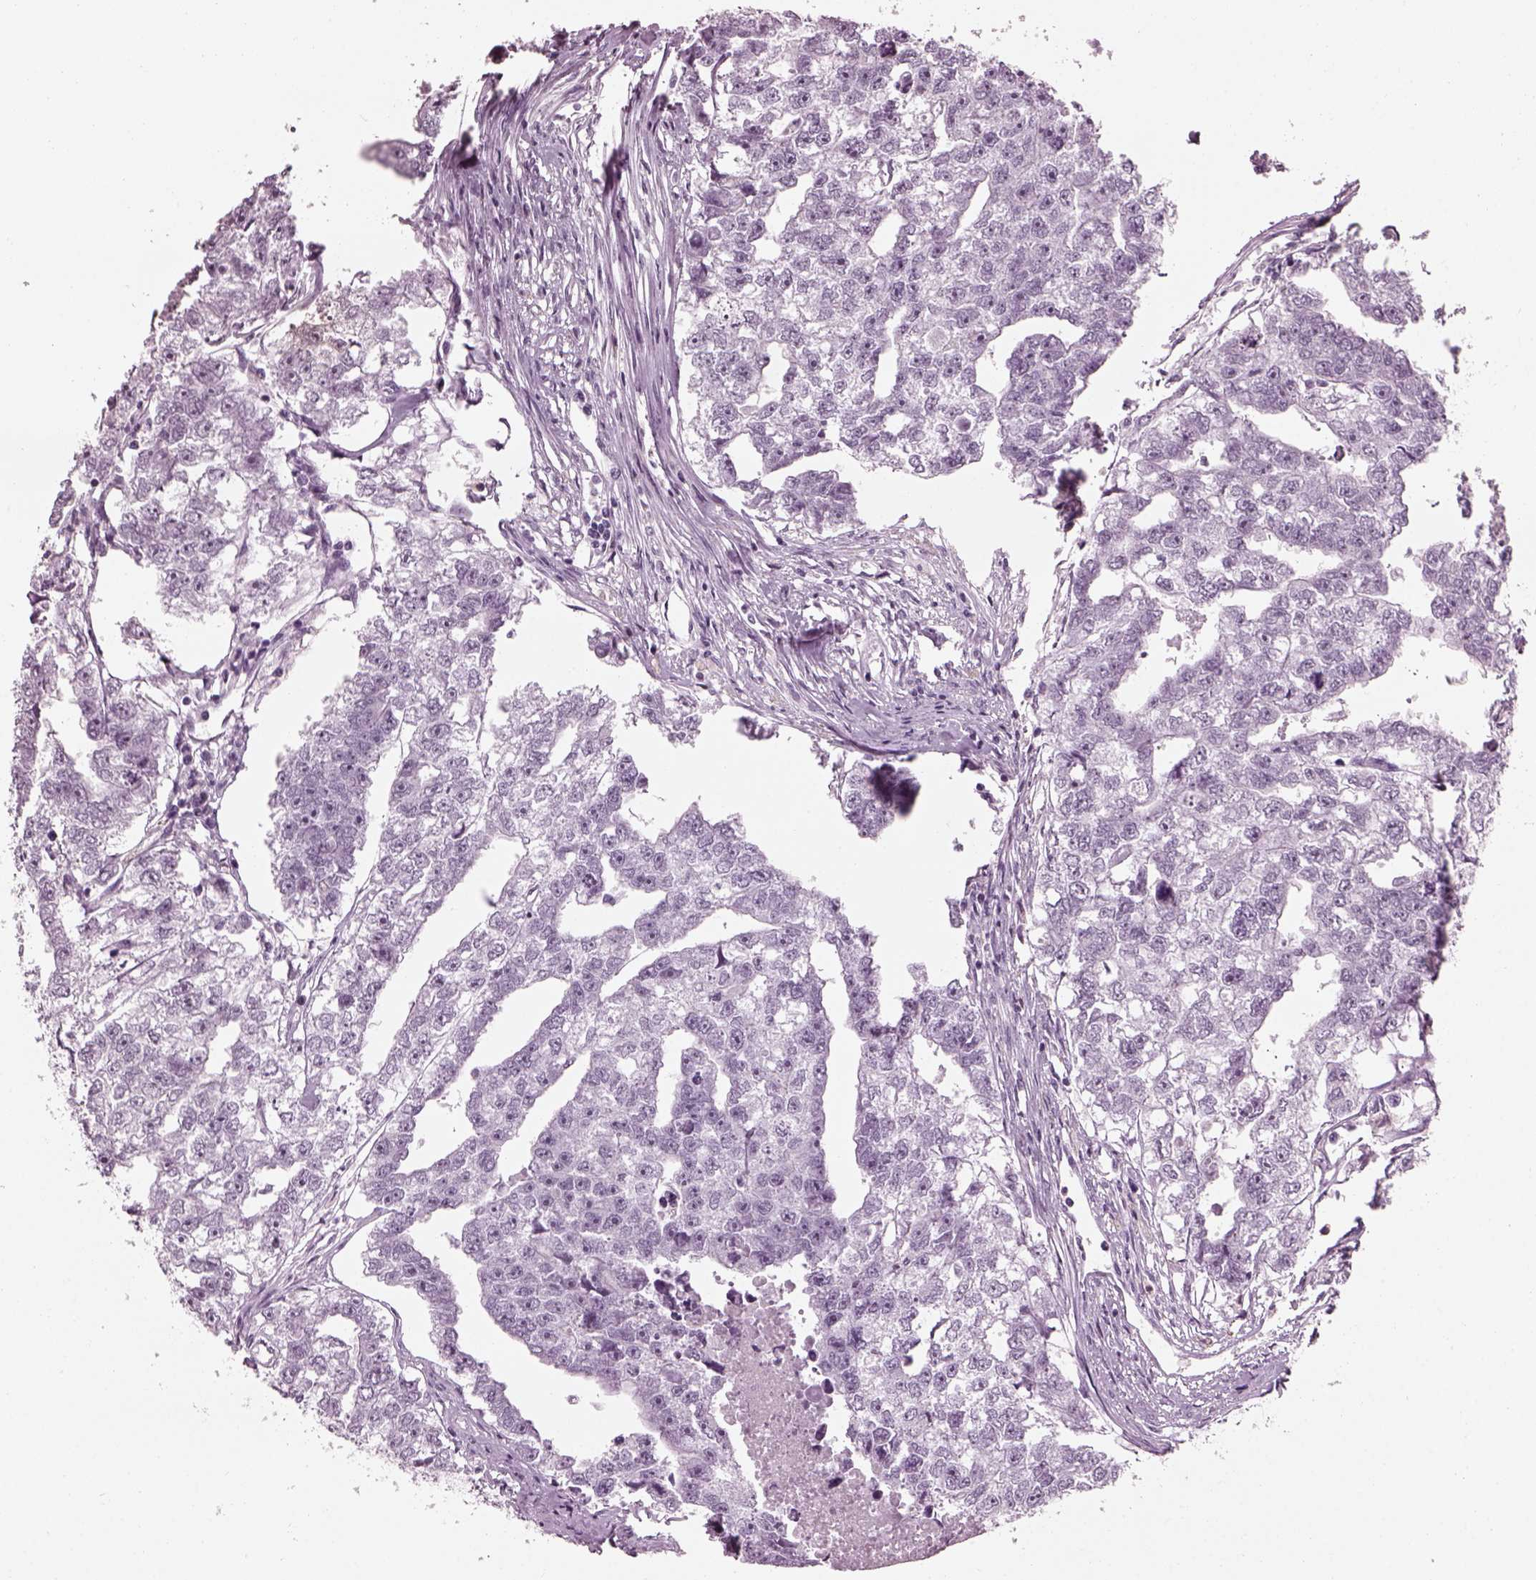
{"staining": {"intensity": "negative", "quantity": "none", "location": "none"}, "tissue": "testis cancer", "cell_type": "Tumor cells", "image_type": "cancer", "snomed": [{"axis": "morphology", "description": "Carcinoma, Embryonal, NOS"}, {"axis": "morphology", "description": "Teratoma, malignant, NOS"}, {"axis": "topography", "description": "Testis"}], "caption": "Tumor cells are negative for brown protein staining in embryonal carcinoma (testis).", "gene": "ADGRG2", "patient": {"sex": "male", "age": 44}}